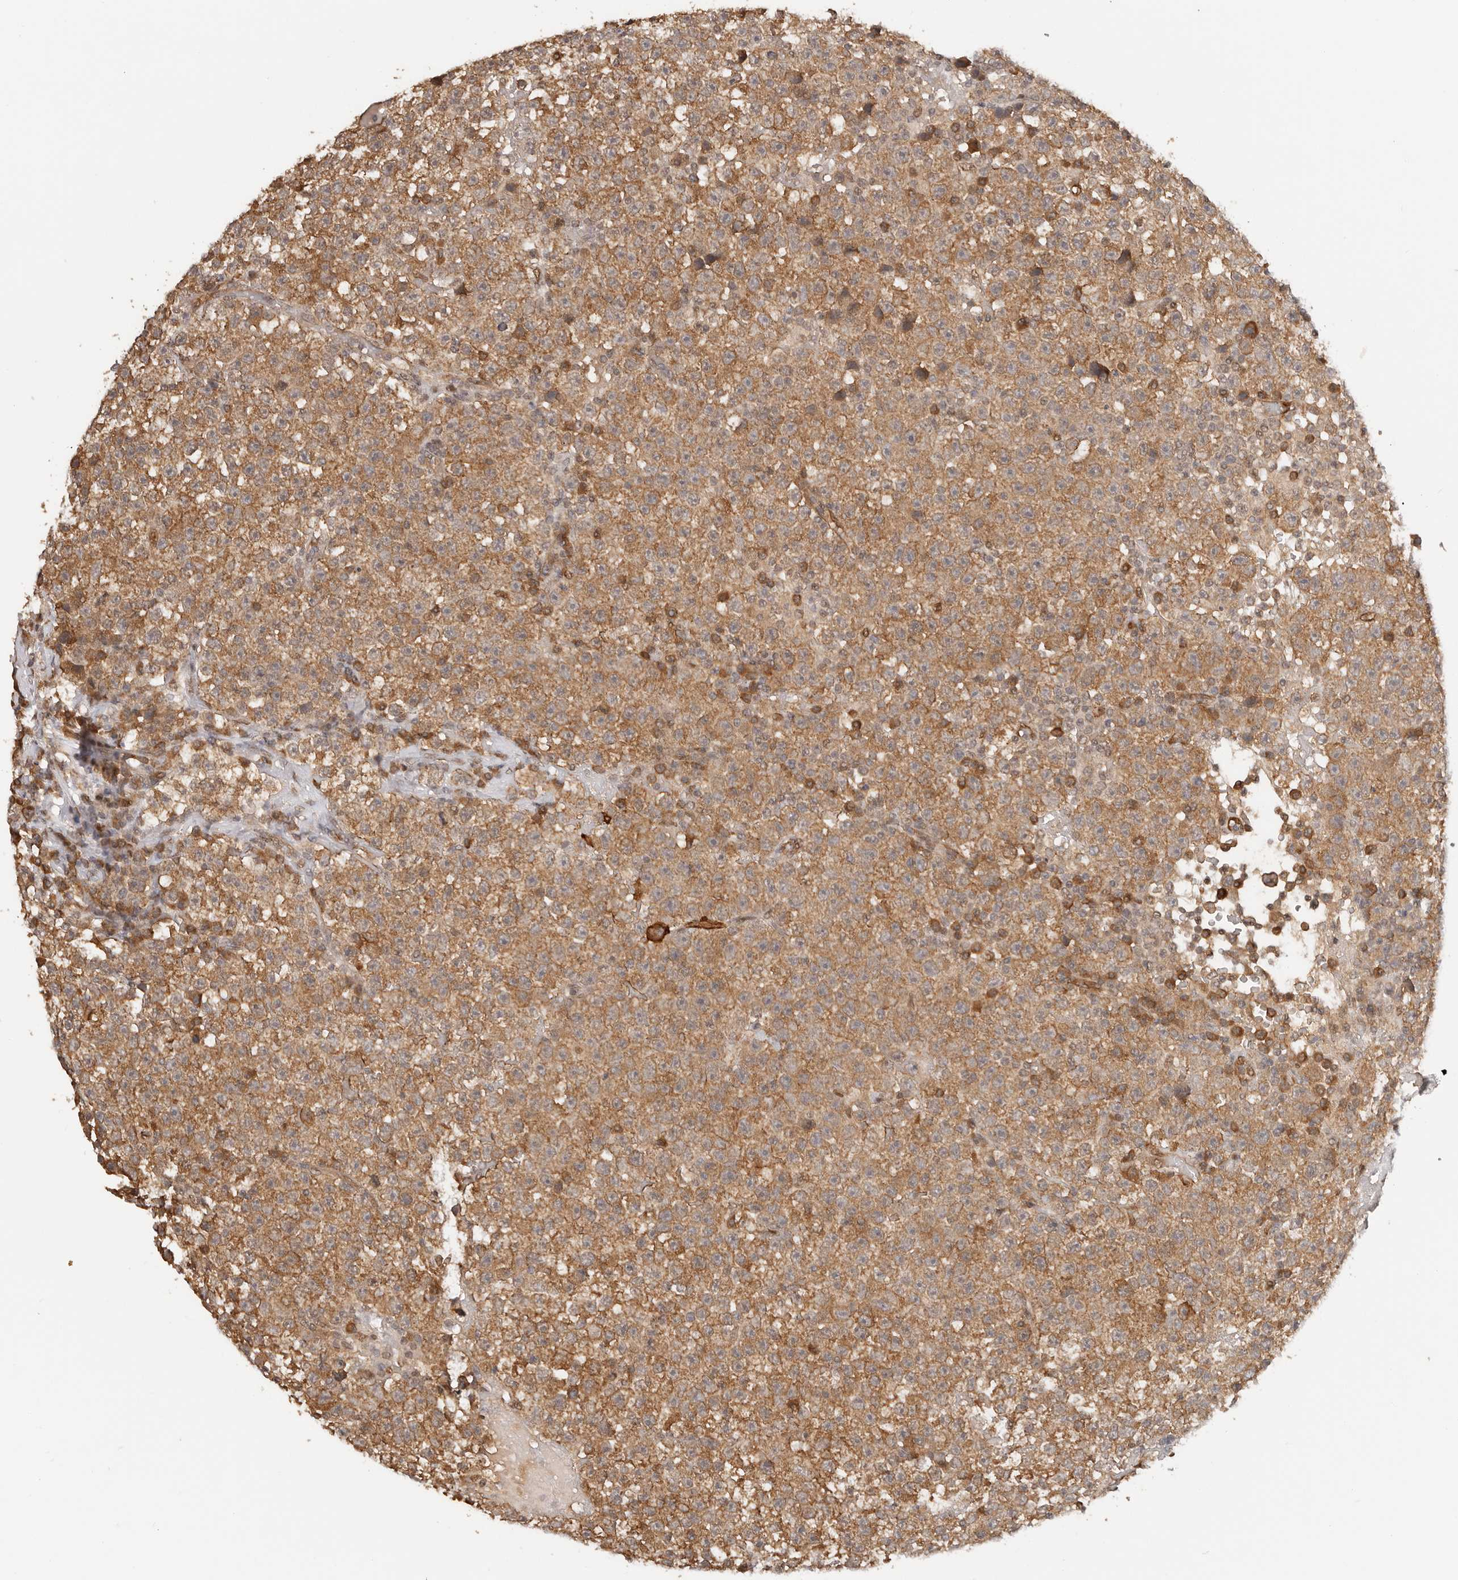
{"staining": {"intensity": "moderate", "quantity": ">75%", "location": "cytoplasmic/membranous"}, "tissue": "testis cancer", "cell_type": "Tumor cells", "image_type": "cancer", "snomed": [{"axis": "morphology", "description": "Seminoma, NOS"}, {"axis": "topography", "description": "Testis"}], "caption": "Testis seminoma tissue exhibits moderate cytoplasmic/membranous expression in approximately >75% of tumor cells", "gene": "SEC14L1", "patient": {"sex": "male", "age": 22}}